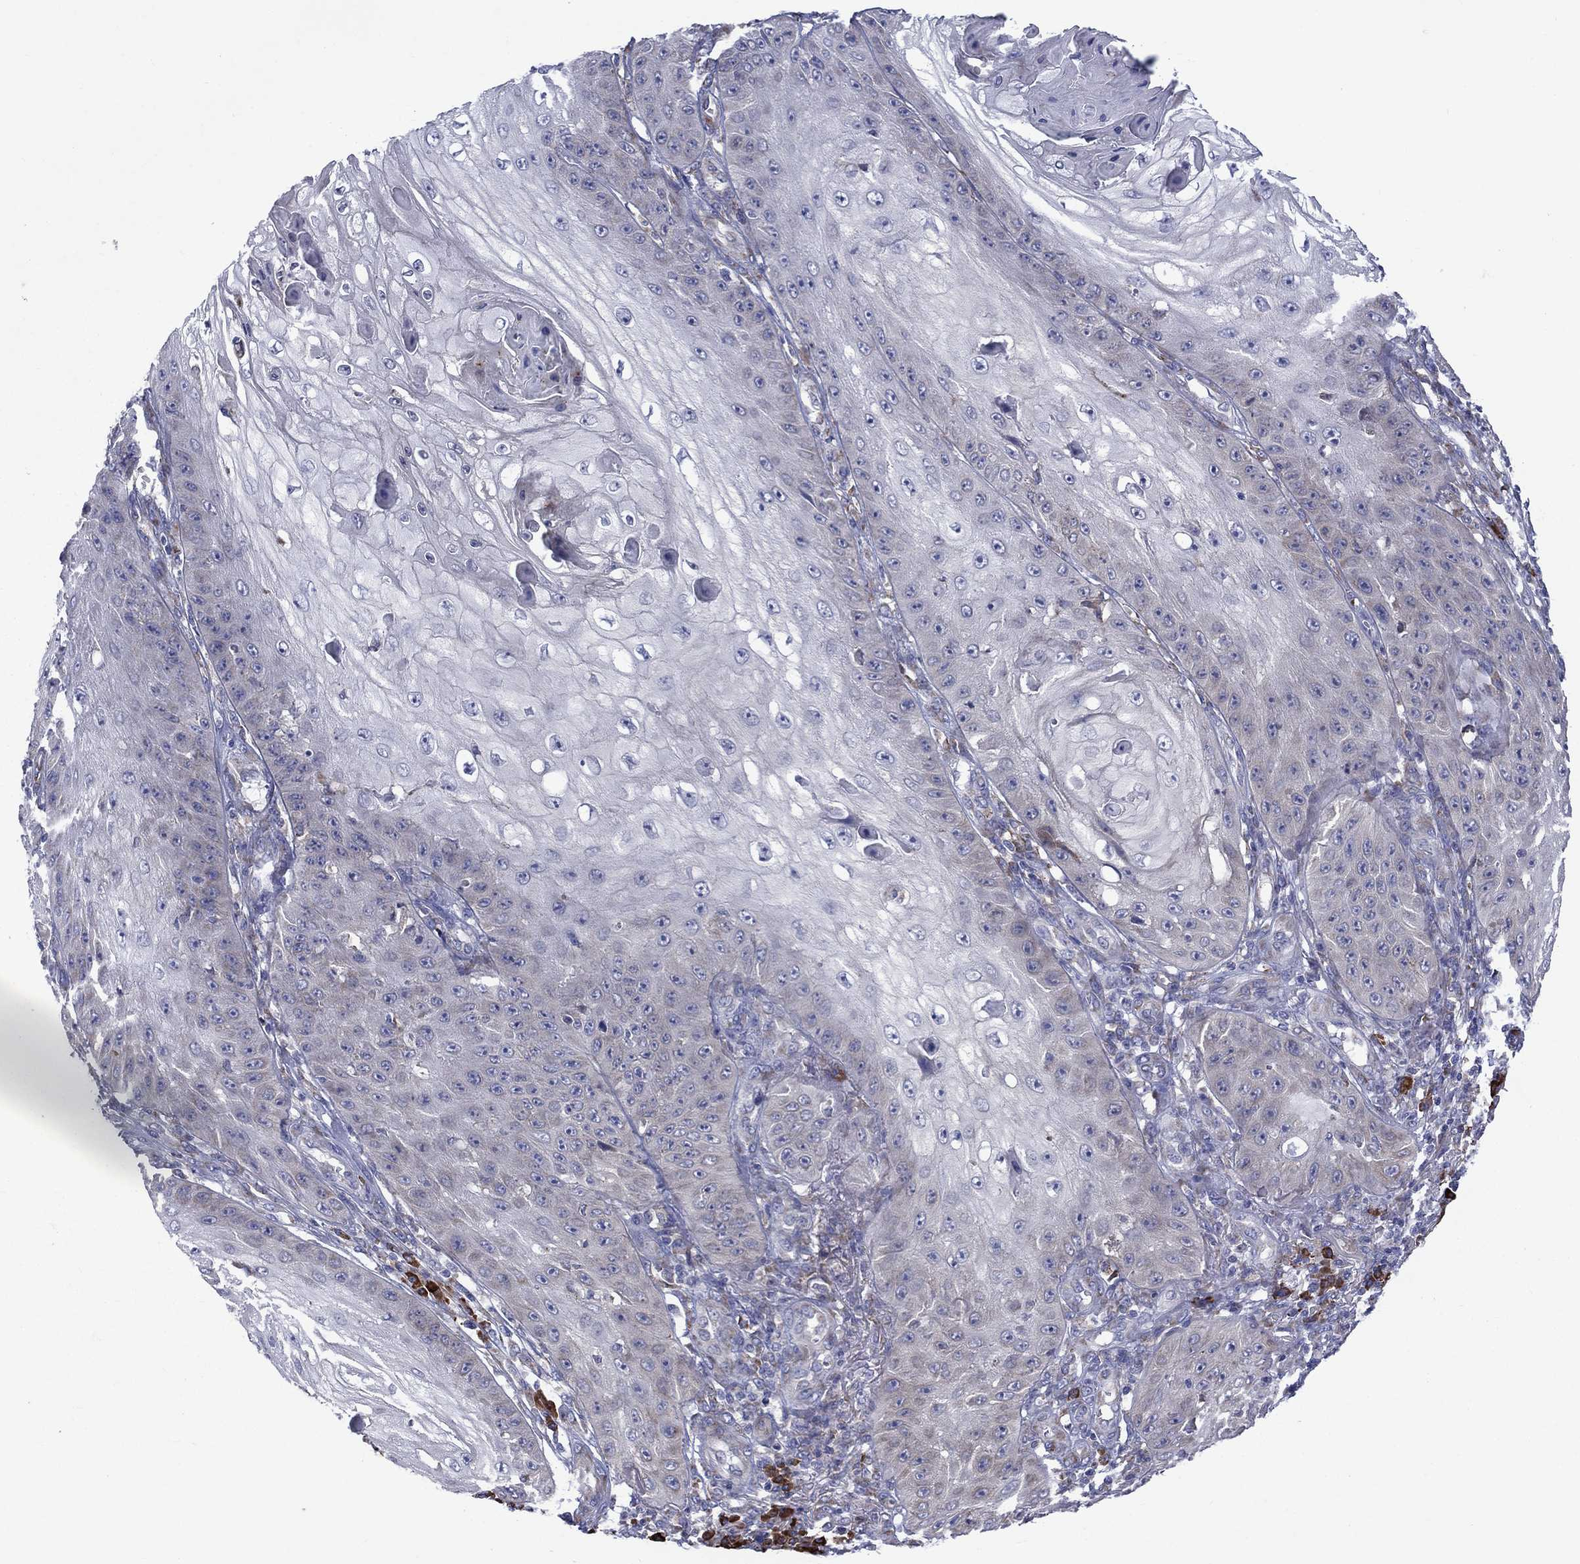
{"staining": {"intensity": "negative", "quantity": "none", "location": "none"}, "tissue": "skin cancer", "cell_type": "Tumor cells", "image_type": "cancer", "snomed": [{"axis": "morphology", "description": "Squamous cell carcinoma, NOS"}, {"axis": "topography", "description": "Skin"}], "caption": "Skin cancer was stained to show a protein in brown. There is no significant staining in tumor cells.", "gene": "ASNS", "patient": {"sex": "male", "age": 70}}